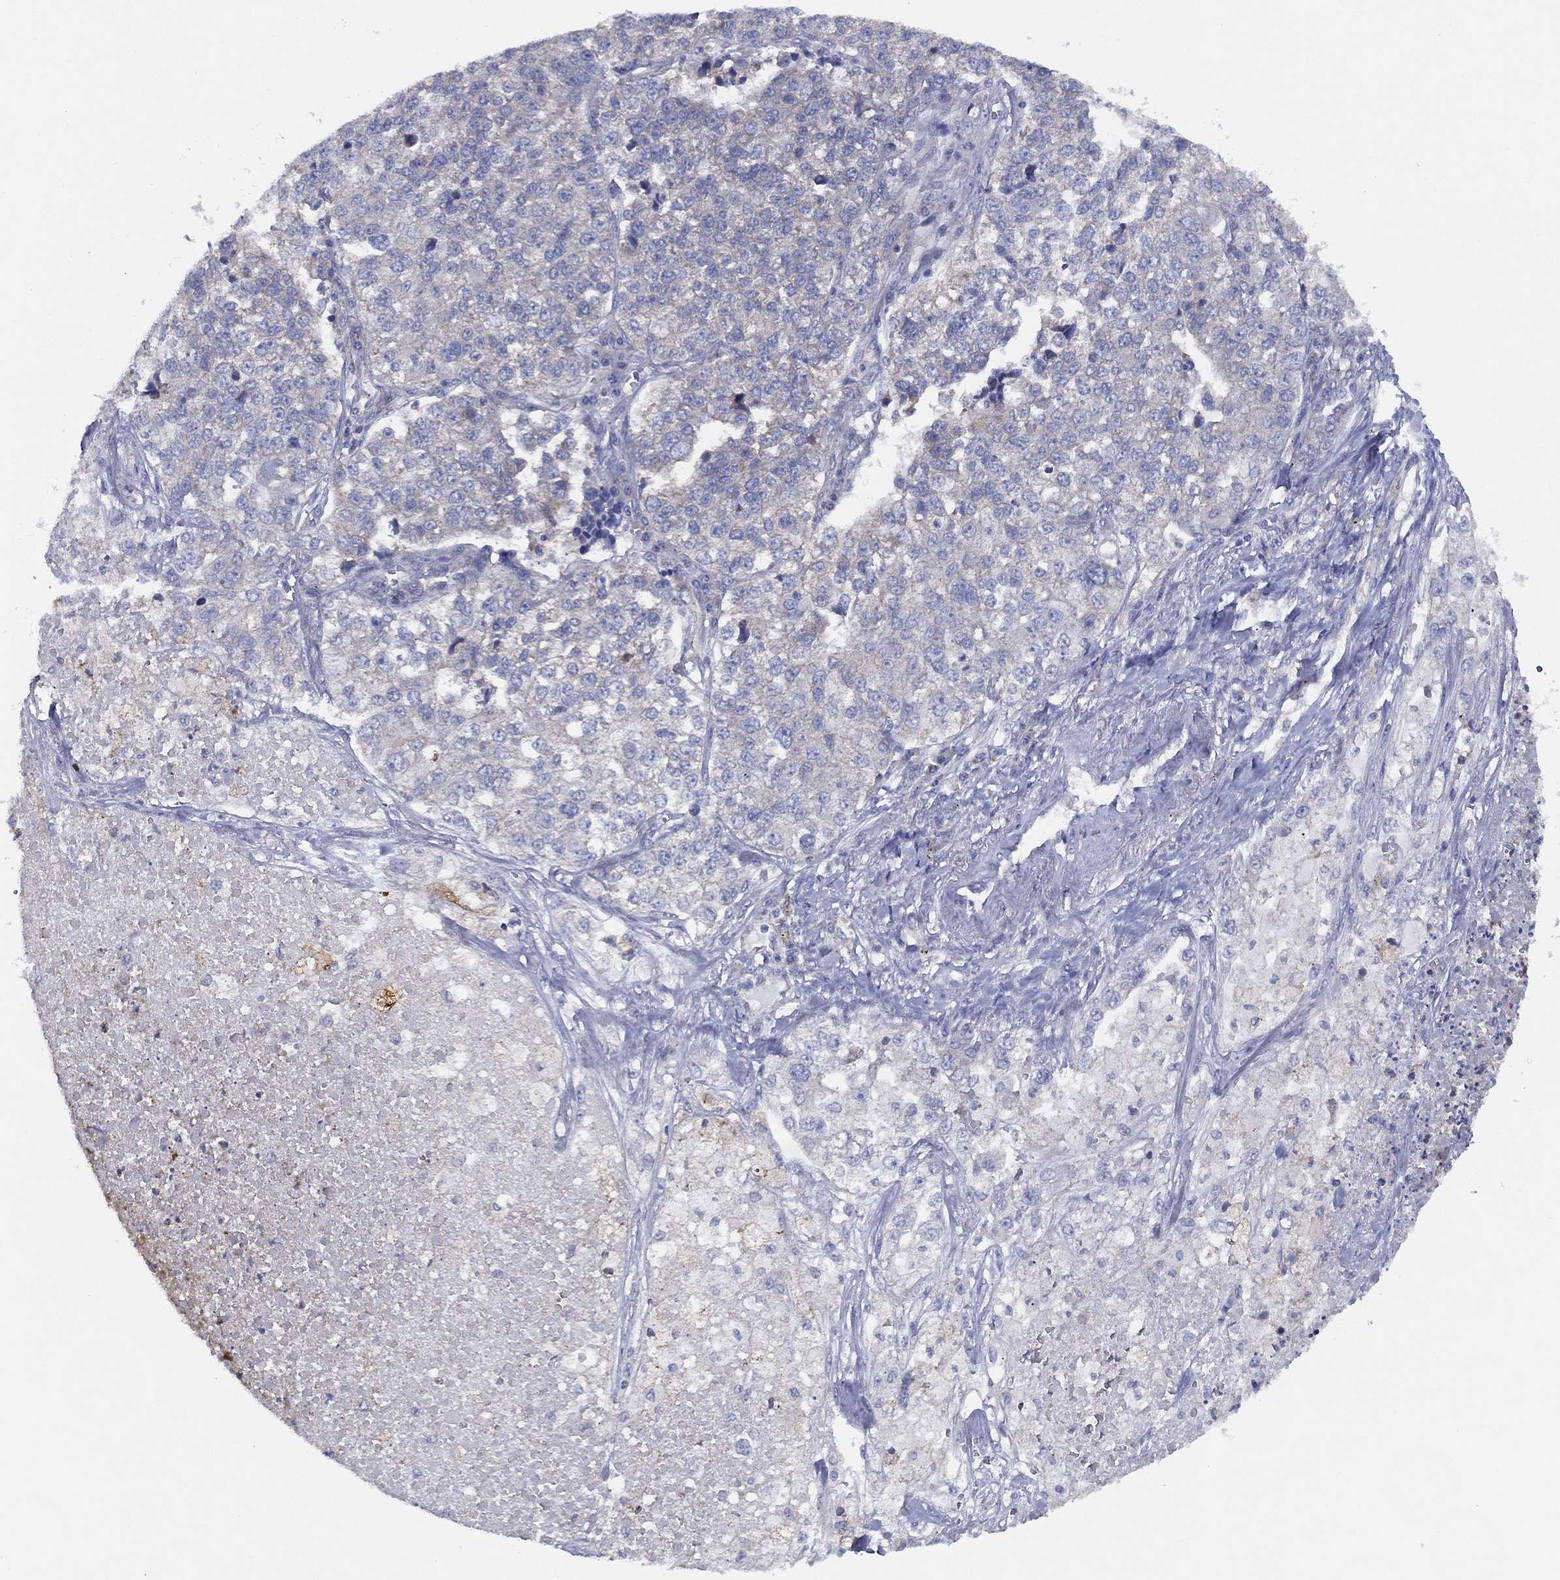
{"staining": {"intensity": "negative", "quantity": "none", "location": "none"}, "tissue": "lung cancer", "cell_type": "Tumor cells", "image_type": "cancer", "snomed": [{"axis": "morphology", "description": "Adenocarcinoma, NOS"}, {"axis": "topography", "description": "Lung"}], "caption": "High magnification brightfield microscopy of lung cancer (adenocarcinoma) stained with DAB (3,3'-diaminobenzidine) (brown) and counterstained with hematoxylin (blue): tumor cells show no significant expression.", "gene": "ZNF223", "patient": {"sex": "male", "age": 49}}